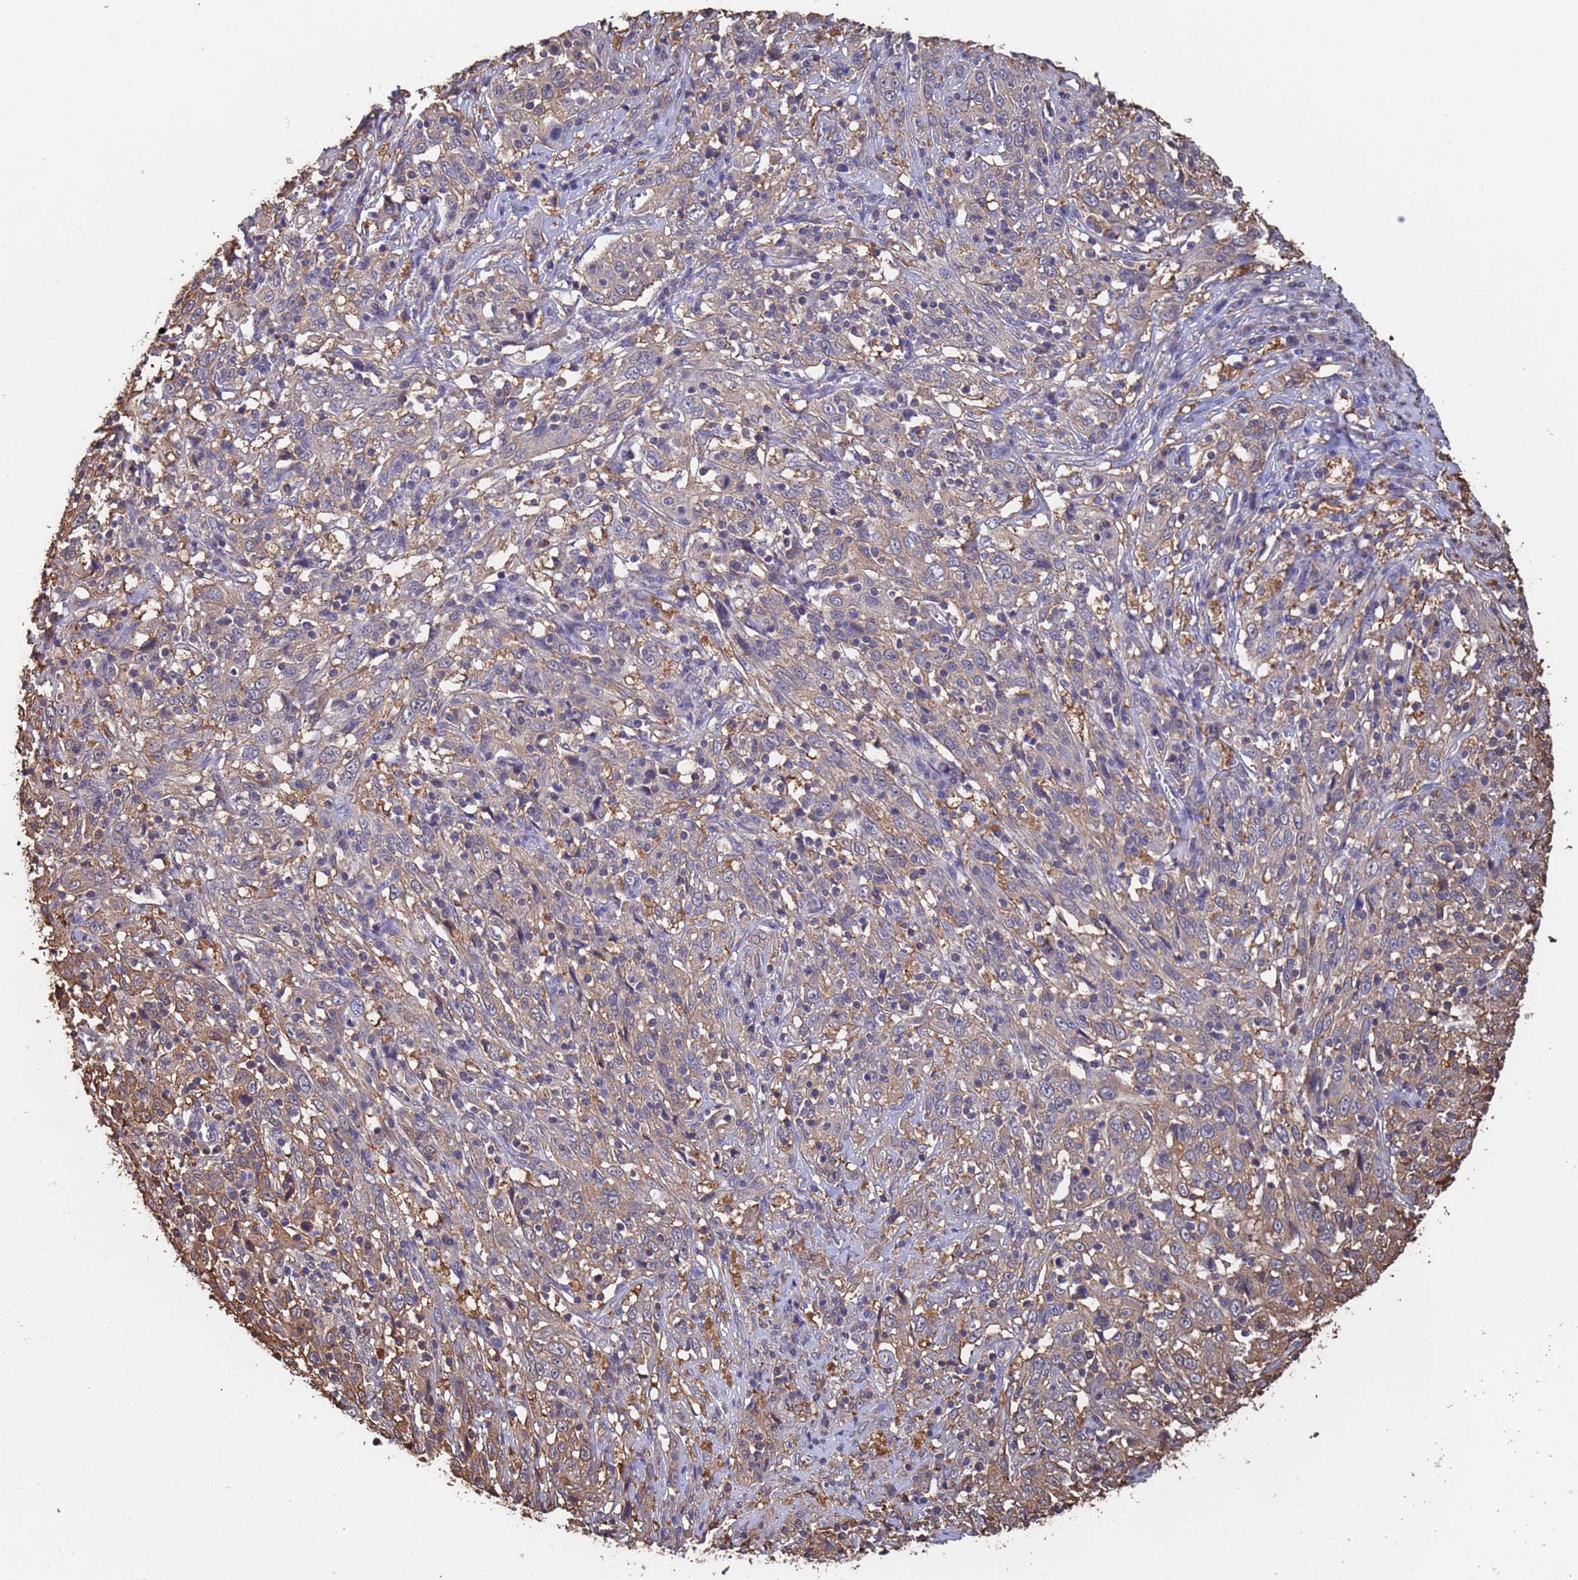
{"staining": {"intensity": "weak", "quantity": "25%-75%", "location": "cytoplasmic/membranous"}, "tissue": "cervical cancer", "cell_type": "Tumor cells", "image_type": "cancer", "snomed": [{"axis": "morphology", "description": "Squamous cell carcinoma, NOS"}, {"axis": "topography", "description": "Cervix"}], "caption": "DAB immunohistochemical staining of human squamous cell carcinoma (cervical) demonstrates weak cytoplasmic/membranous protein expression in about 25%-75% of tumor cells.", "gene": "FAM25A", "patient": {"sex": "female", "age": 46}}